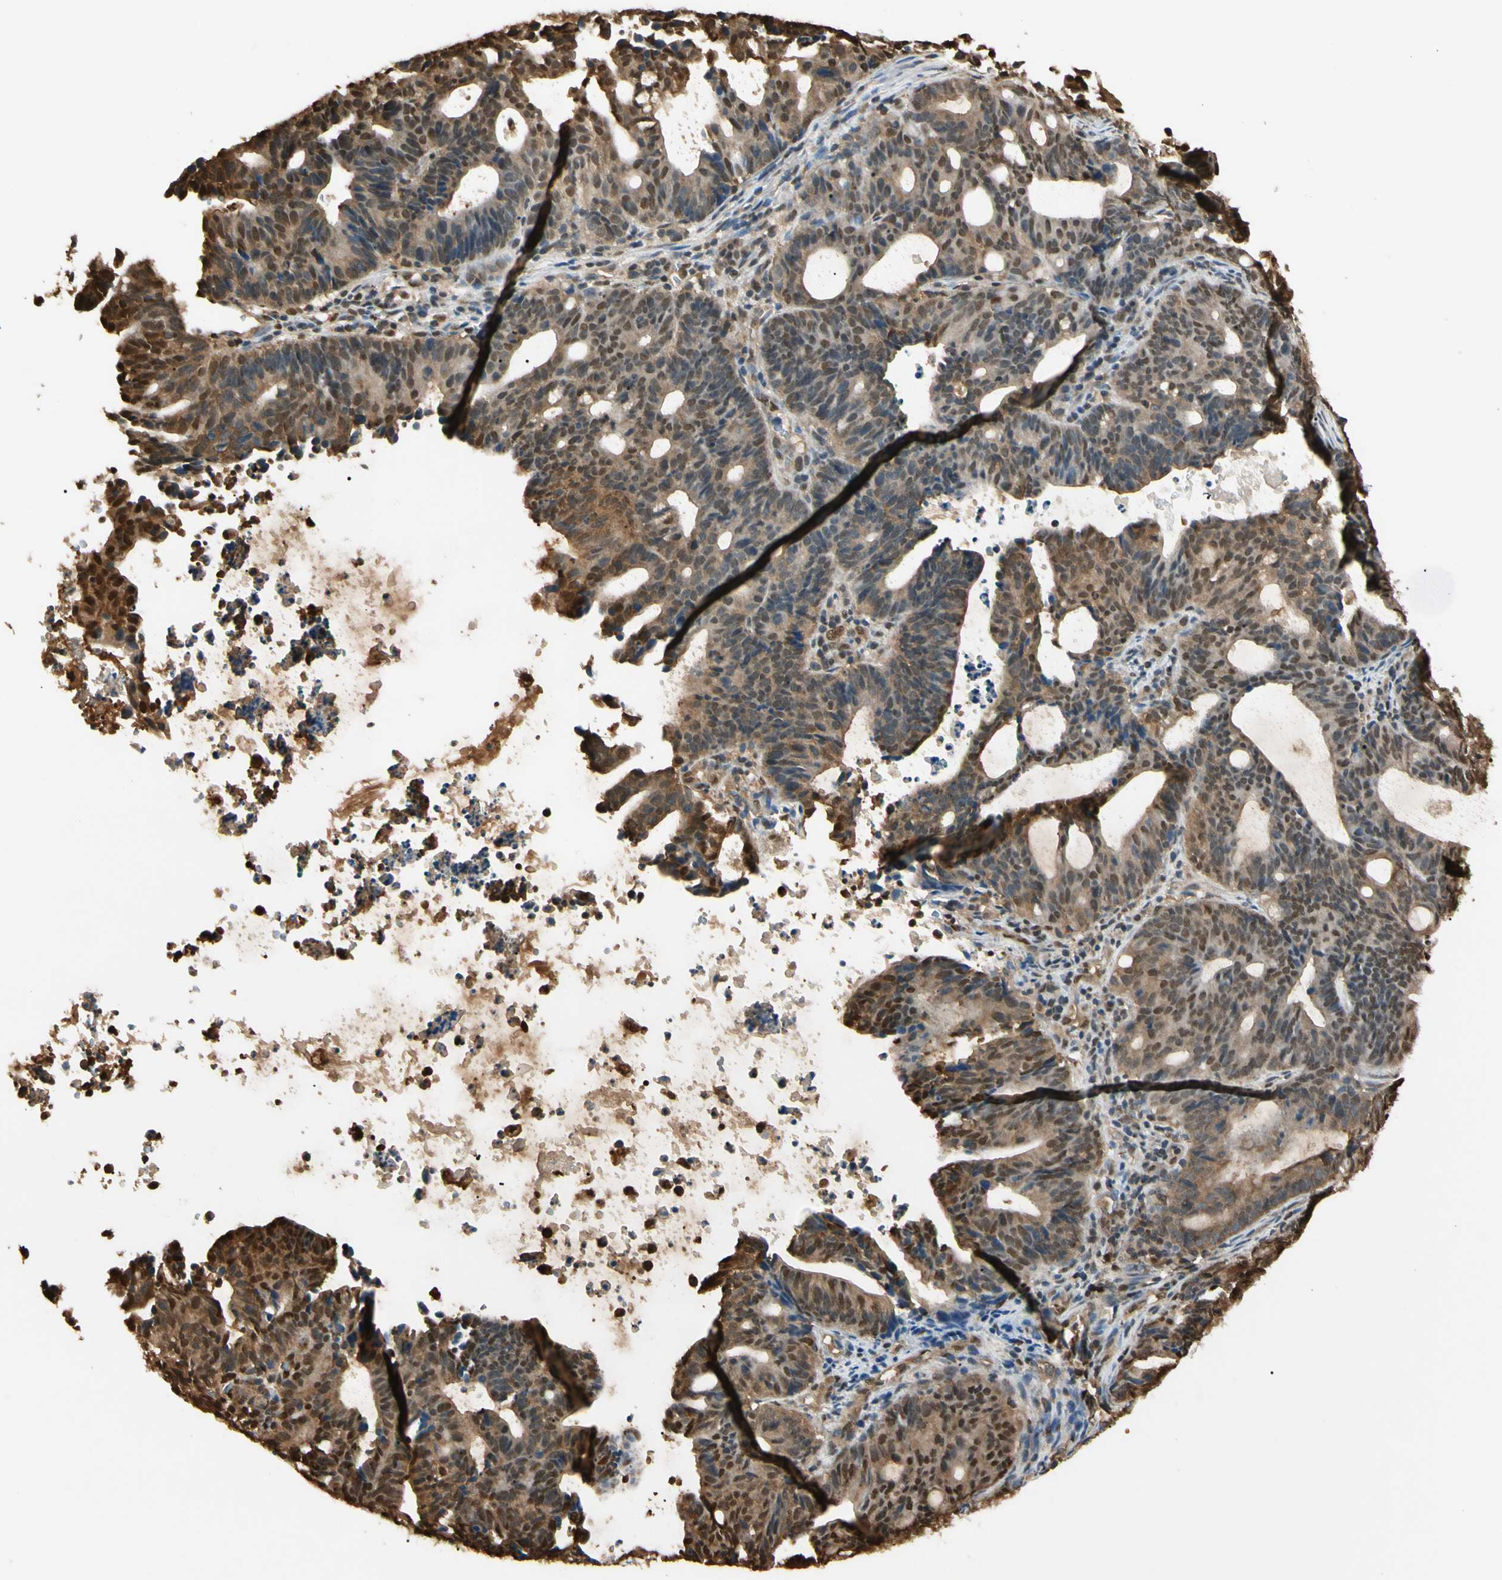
{"staining": {"intensity": "moderate", "quantity": ">75%", "location": "cytoplasmic/membranous,nuclear"}, "tissue": "endometrial cancer", "cell_type": "Tumor cells", "image_type": "cancer", "snomed": [{"axis": "morphology", "description": "Adenocarcinoma, NOS"}, {"axis": "topography", "description": "Uterus"}], "caption": "Immunohistochemical staining of human endometrial cancer shows medium levels of moderate cytoplasmic/membranous and nuclear staining in approximately >75% of tumor cells.", "gene": "PNCK", "patient": {"sex": "female", "age": 83}}